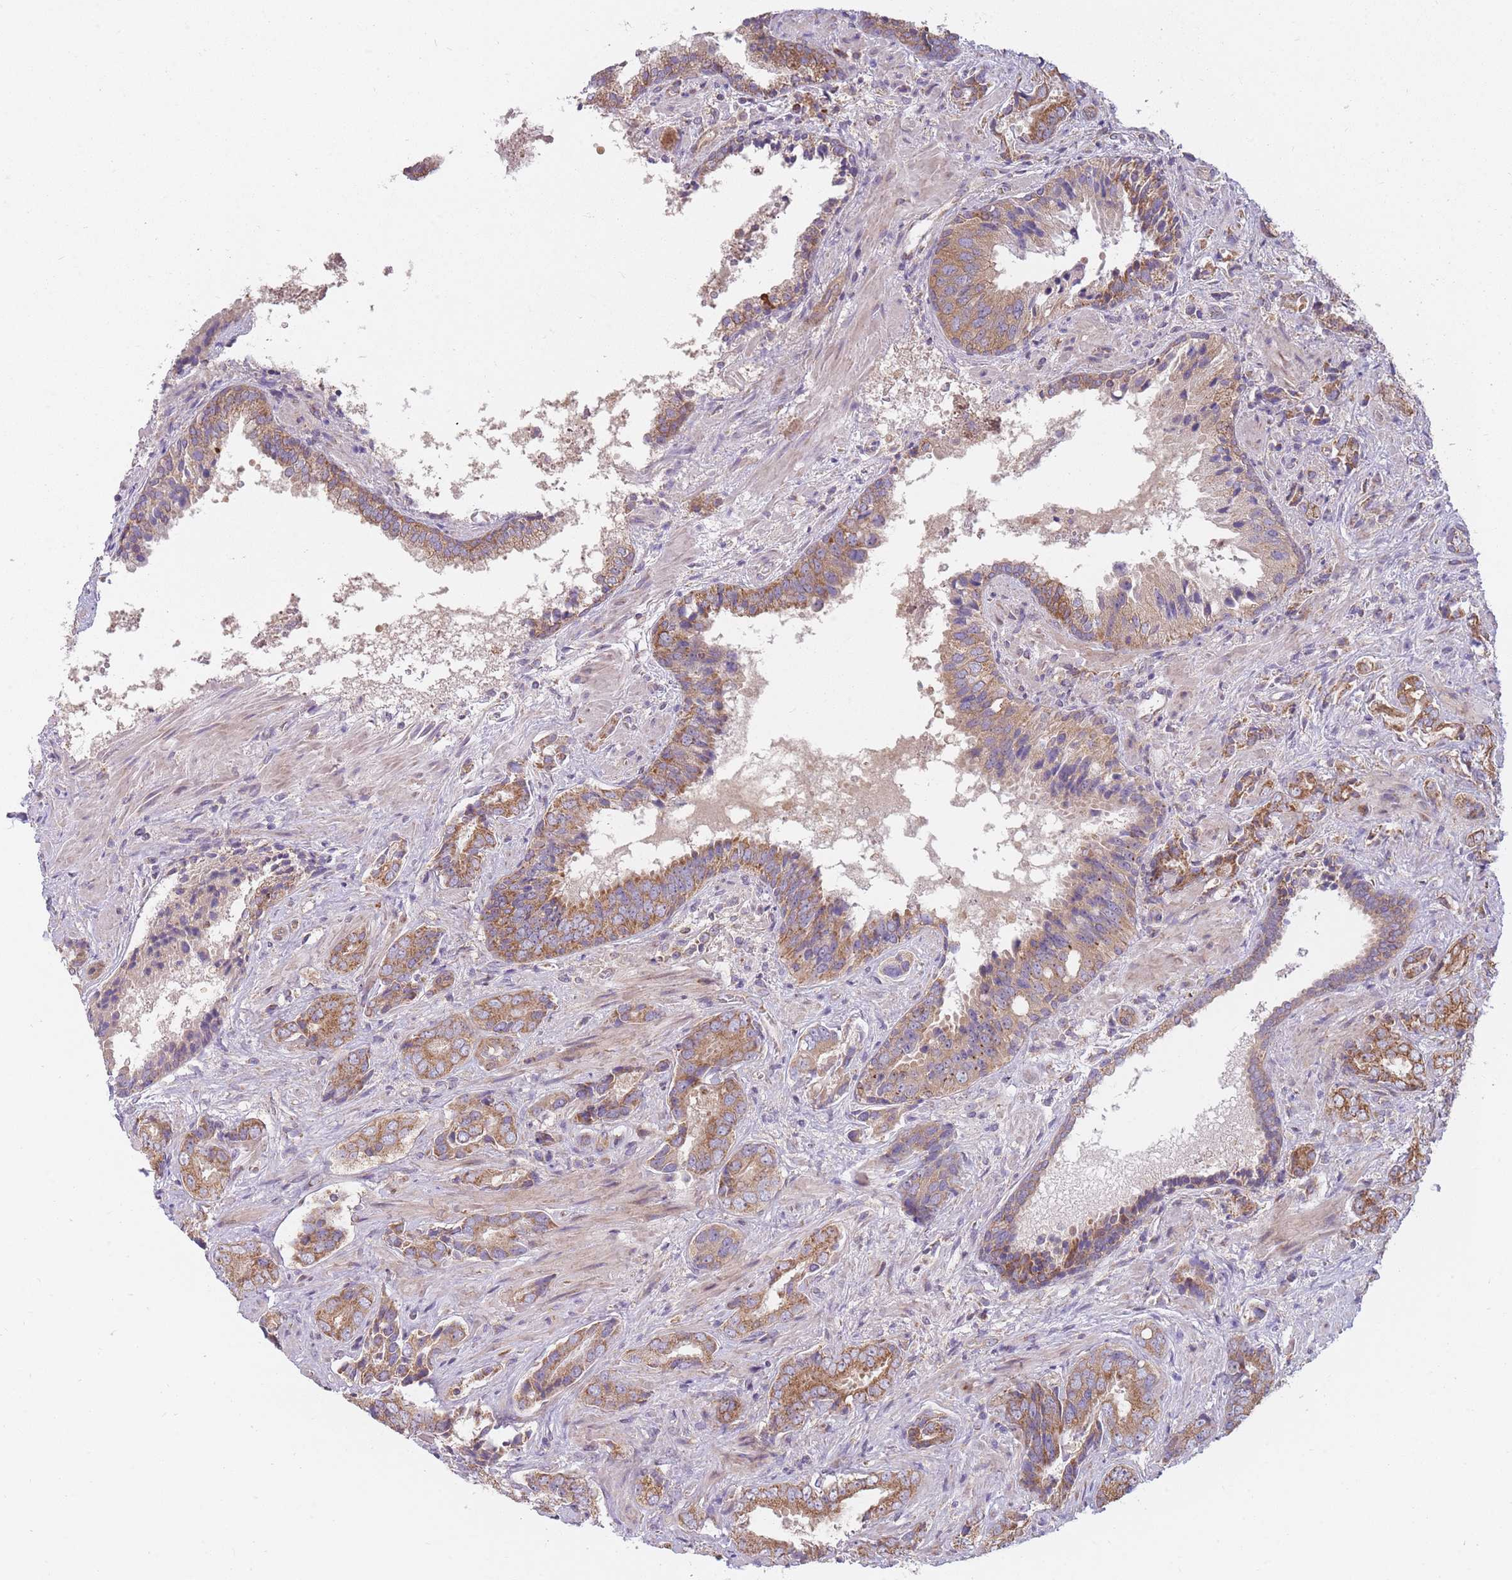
{"staining": {"intensity": "moderate", "quantity": ">75%", "location": "cytoplasmic/membranous"}, "tissue": "prostate cancer", "cell_type": "Tumor cells", "image_type": "cancer", "snomed": [{"axis": "morphology", "description": "Adenocarcinoma, High grade"}, {"axis": "topography", "description": "Prostate"}], "caption": "A photomicrograph showing moderate cytoplasmic/membranous staining in approximately >75% of tumor cells in prostate high-grade adenocarcinoma, as visualized by brown immunohistochemical staining.", "gene": "NDUFA9", "patient": {"sex": "male", "age": 71}}